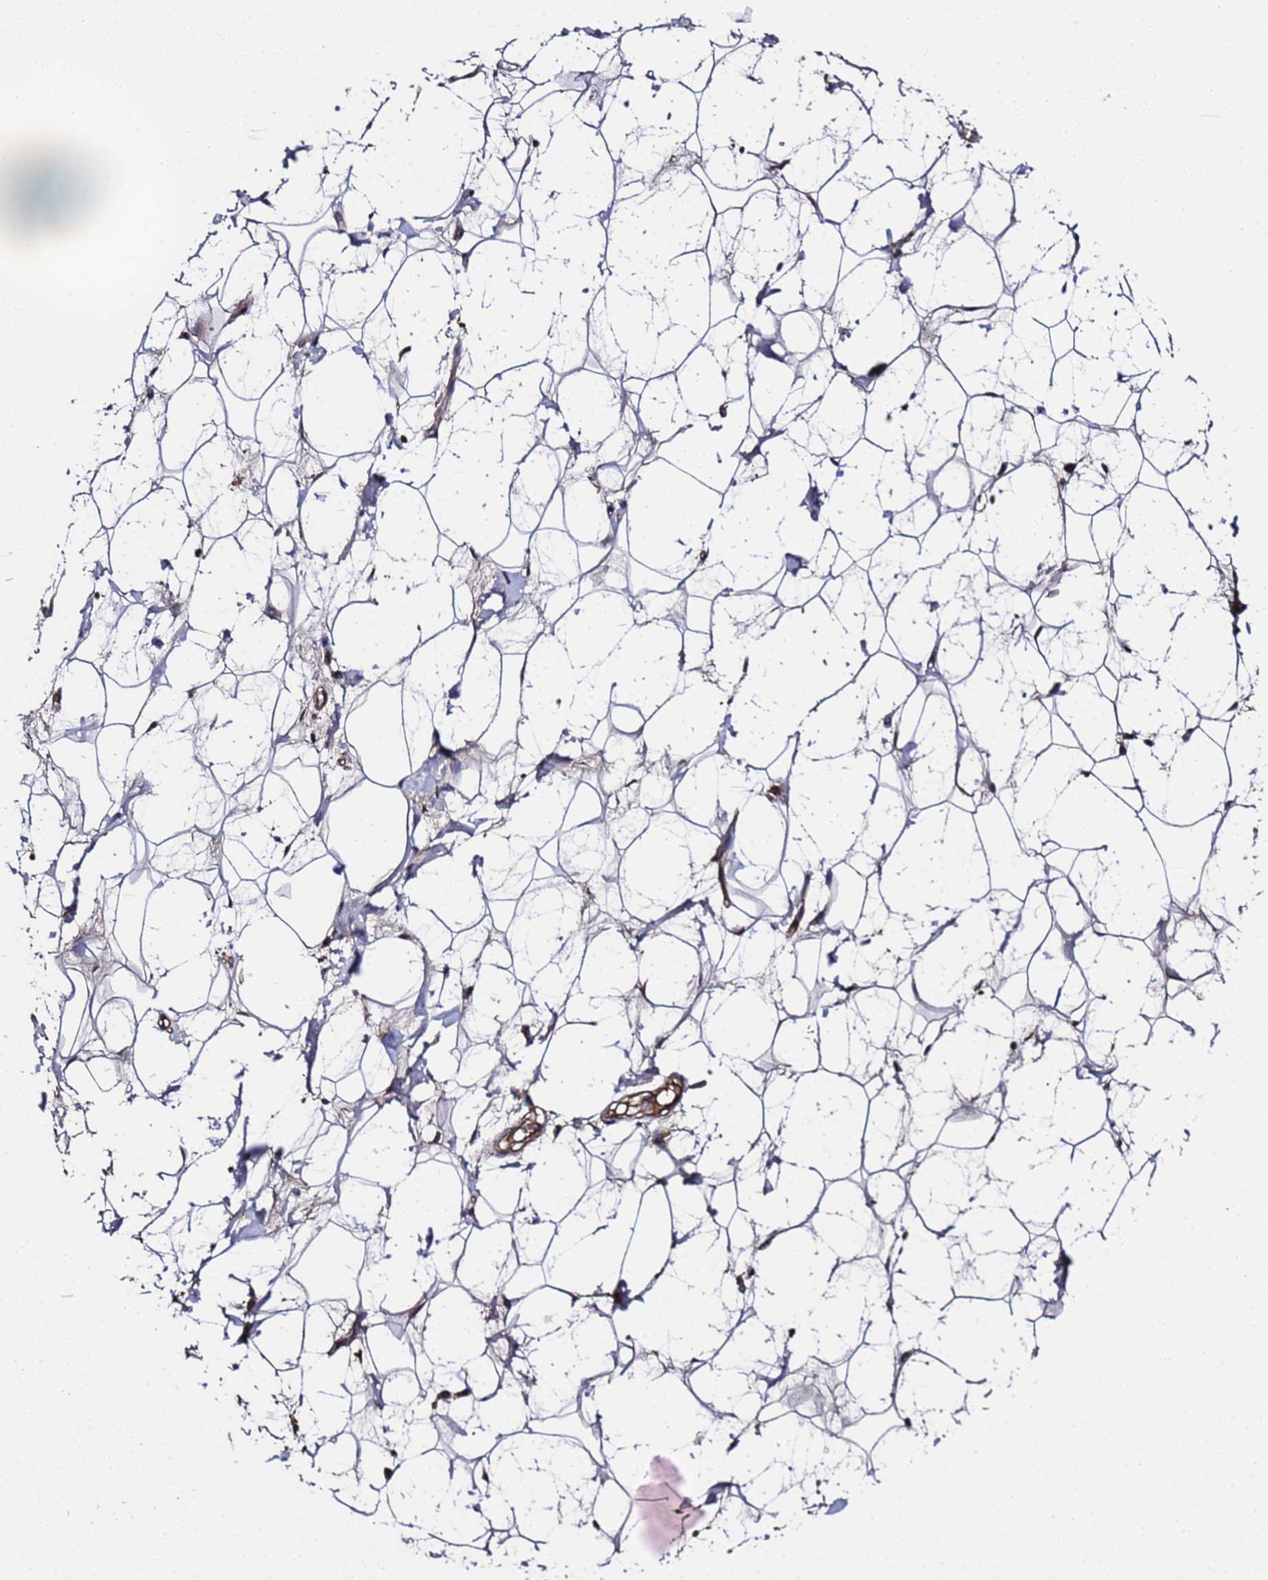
{"staining": {"intensity": "weak", "quantity": ">75%", "location": "cytoplasmic/membranous"}, "tissue": "adipose tissue", "cell_type": "Adipocytes", "image_type": "normal", "snomed": [{"axis": "morphology", "description": "Normal tissue, NOS"}, {"axis": "topography", "description": "Breast"}], "caption": "A high-resolution histopathology image shows IHC staining of benign adipose tissue, which displays weak cytoplasmic/membranous expression in about >75% of adipocytes. Ihc stains the protein in brown and the nuclei are stained blue.", "gene": "GSTCD", "patient": {"sex": "female", "age": 26}}